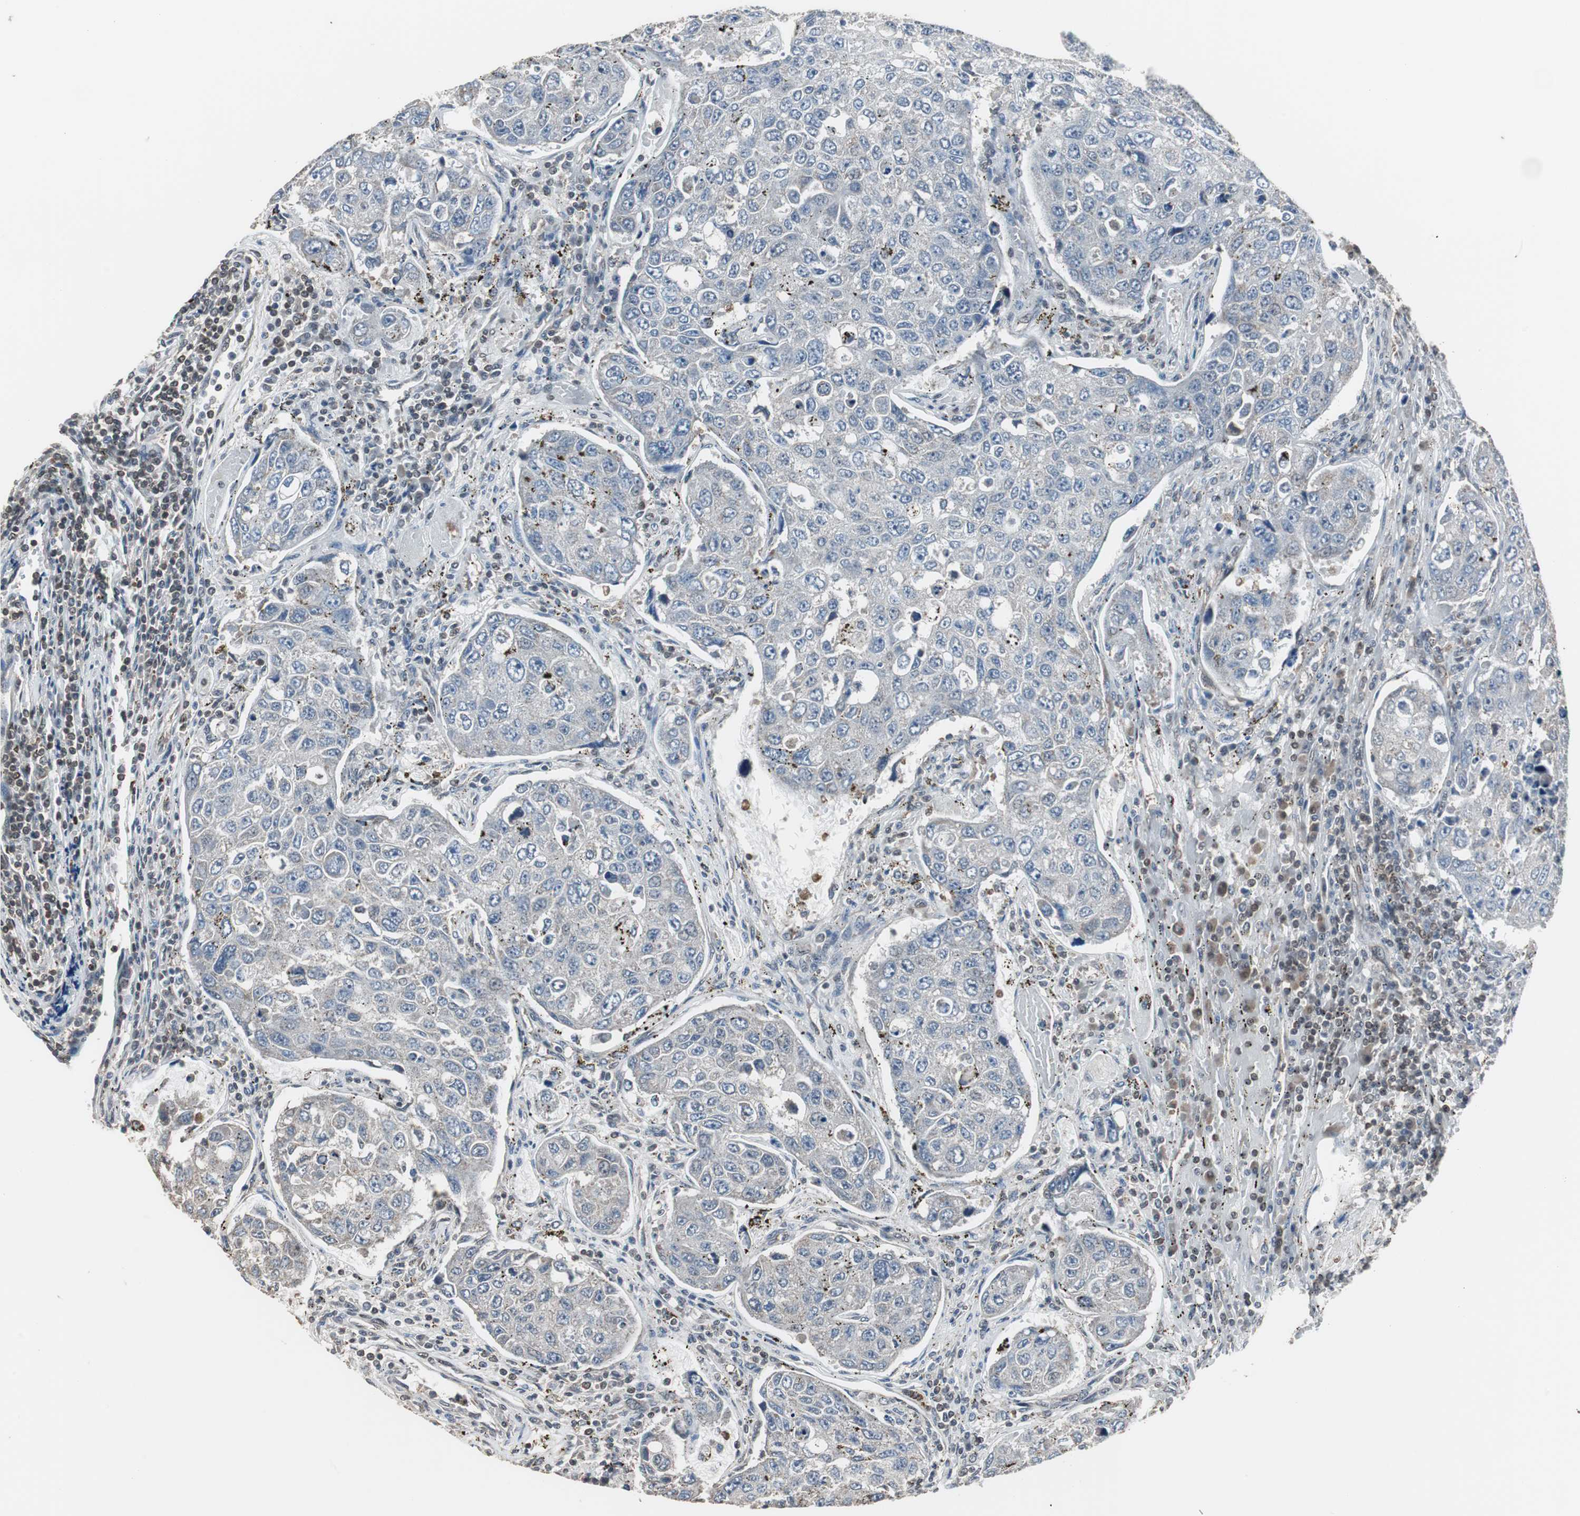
{"staining": {"intensity": "negative", "quantity": "none", "location": "none"}, "tissue": "urothelial cancer", "cell_type": "Tumor cells", "image_type": "cancer", "snomed": [{"axis": "morphology", "description": "Urothelial carcinoma, High grade"}, {"axis": "topography", "description": "Lymph node"}, {"axis": "topography", "description": "Urinary bladder"}], "caption": "Immunohistochemistry (IHC) photomicrograph of urothelial carcinoma (high-grade) stained for a protein (brown), which shows no expression in tumor cells. (DAB immunohistochemistry visualized using brightfield microscopy, high magnification).", "gene": "ZHX2", "patient": {"sex": "male", "age": 51}}